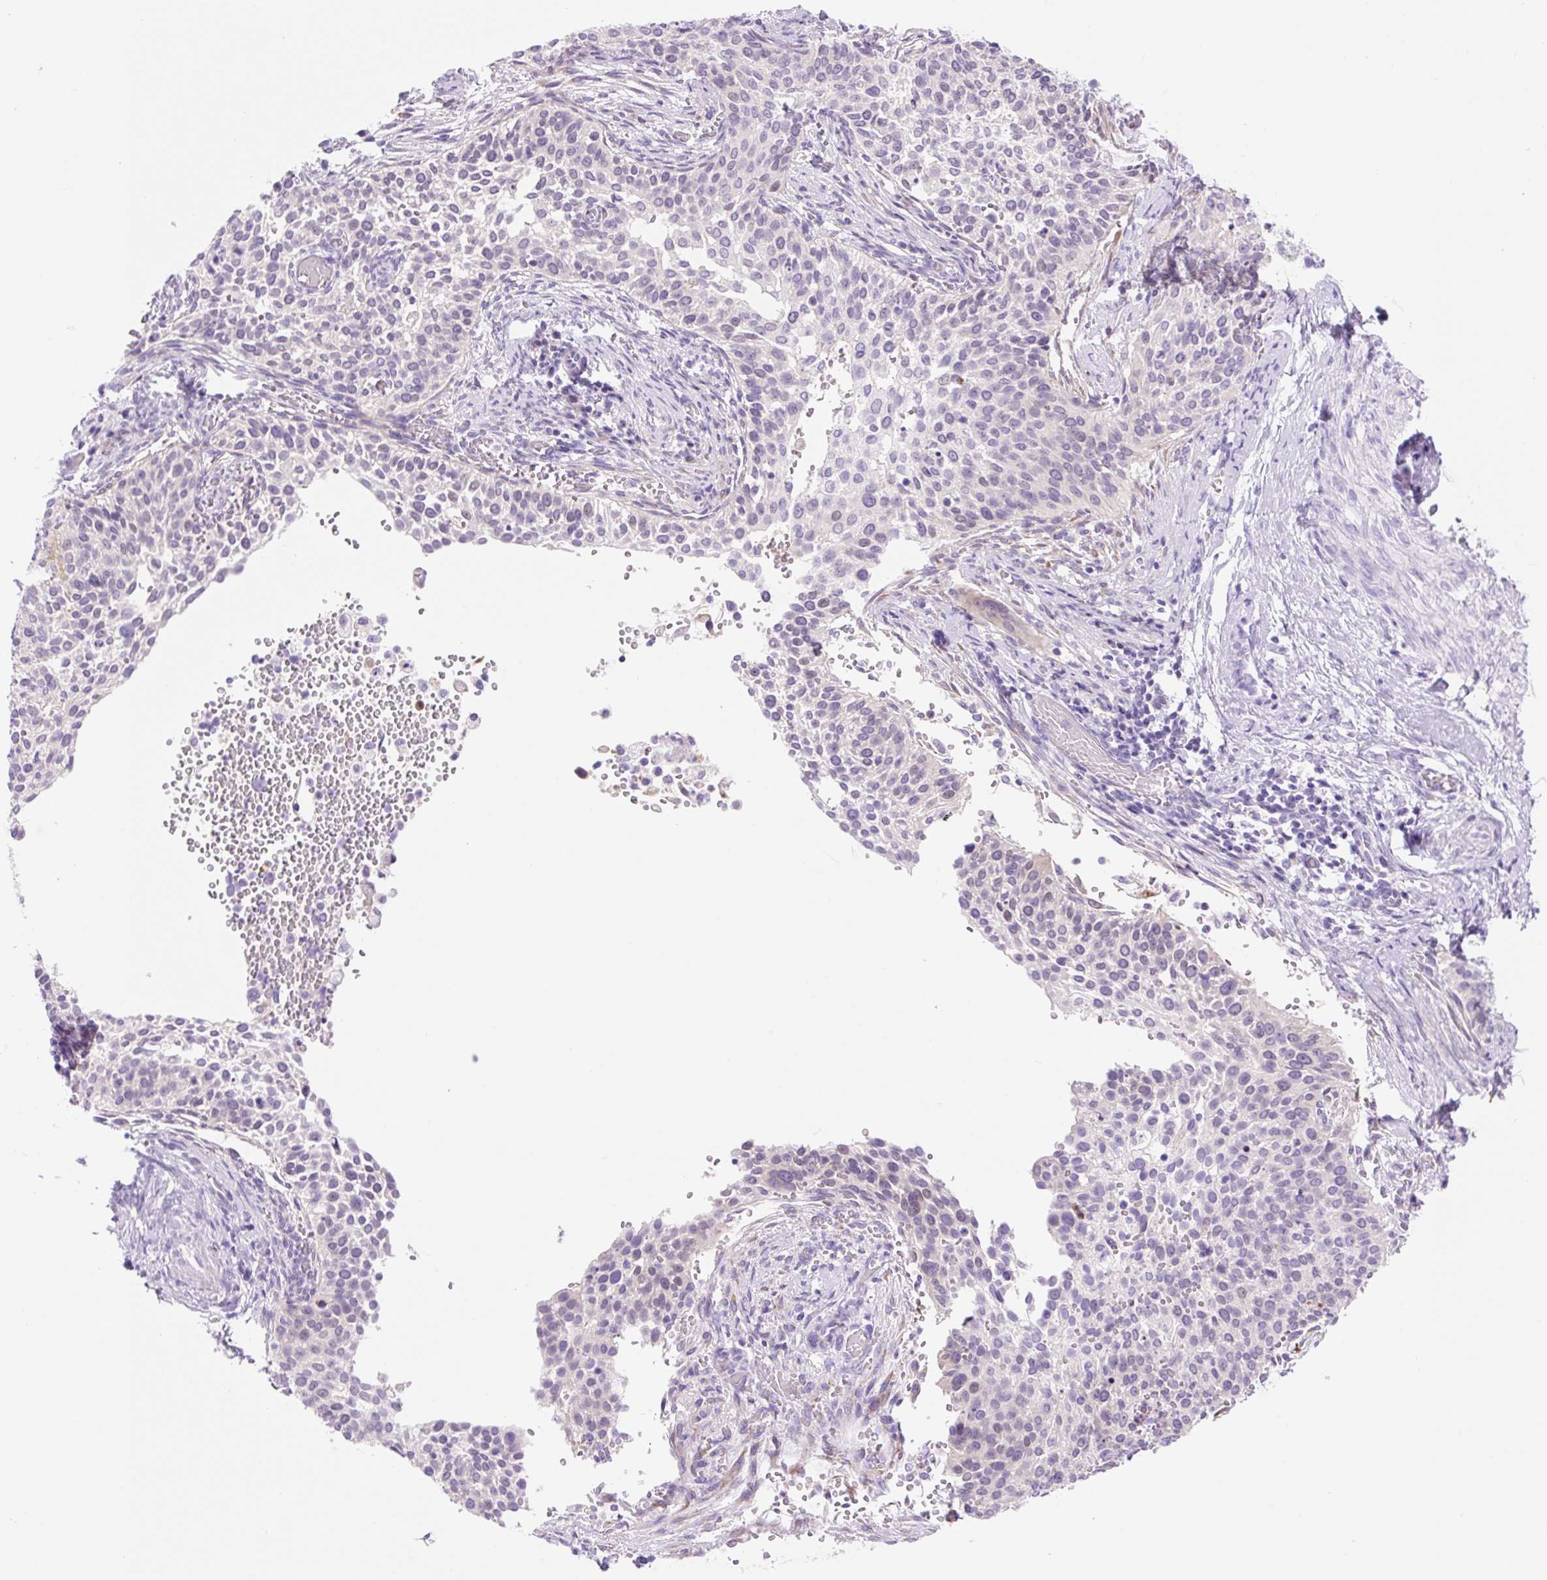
{"staining": {"intensity": "negative", "quantity": "none", "location": "none"}, "tissue": "cervical cancer", "cell_type": "Tumor cells", "image_type": "cancer", "snomed": [{"axis": "morphology", "description": "Squamous cell carcinoma, NOS"}, {"axis": "topography", "description": "Cervix"}], "caption": "Immunohistochemistry image of neoplastic tissue: cervical squamous cell carcinoma stained with DAB reveals no significant protein positivity in tumor cells. The staining was performed using DAB (3,3'-diaminobenzidine) to visualize the protein expression in brown, while the nuclei were stained in blue with hematoxylin (Magnification: 20x).", "gene": "ZNF121", "patient": {"sex": "female", "age": 44}}